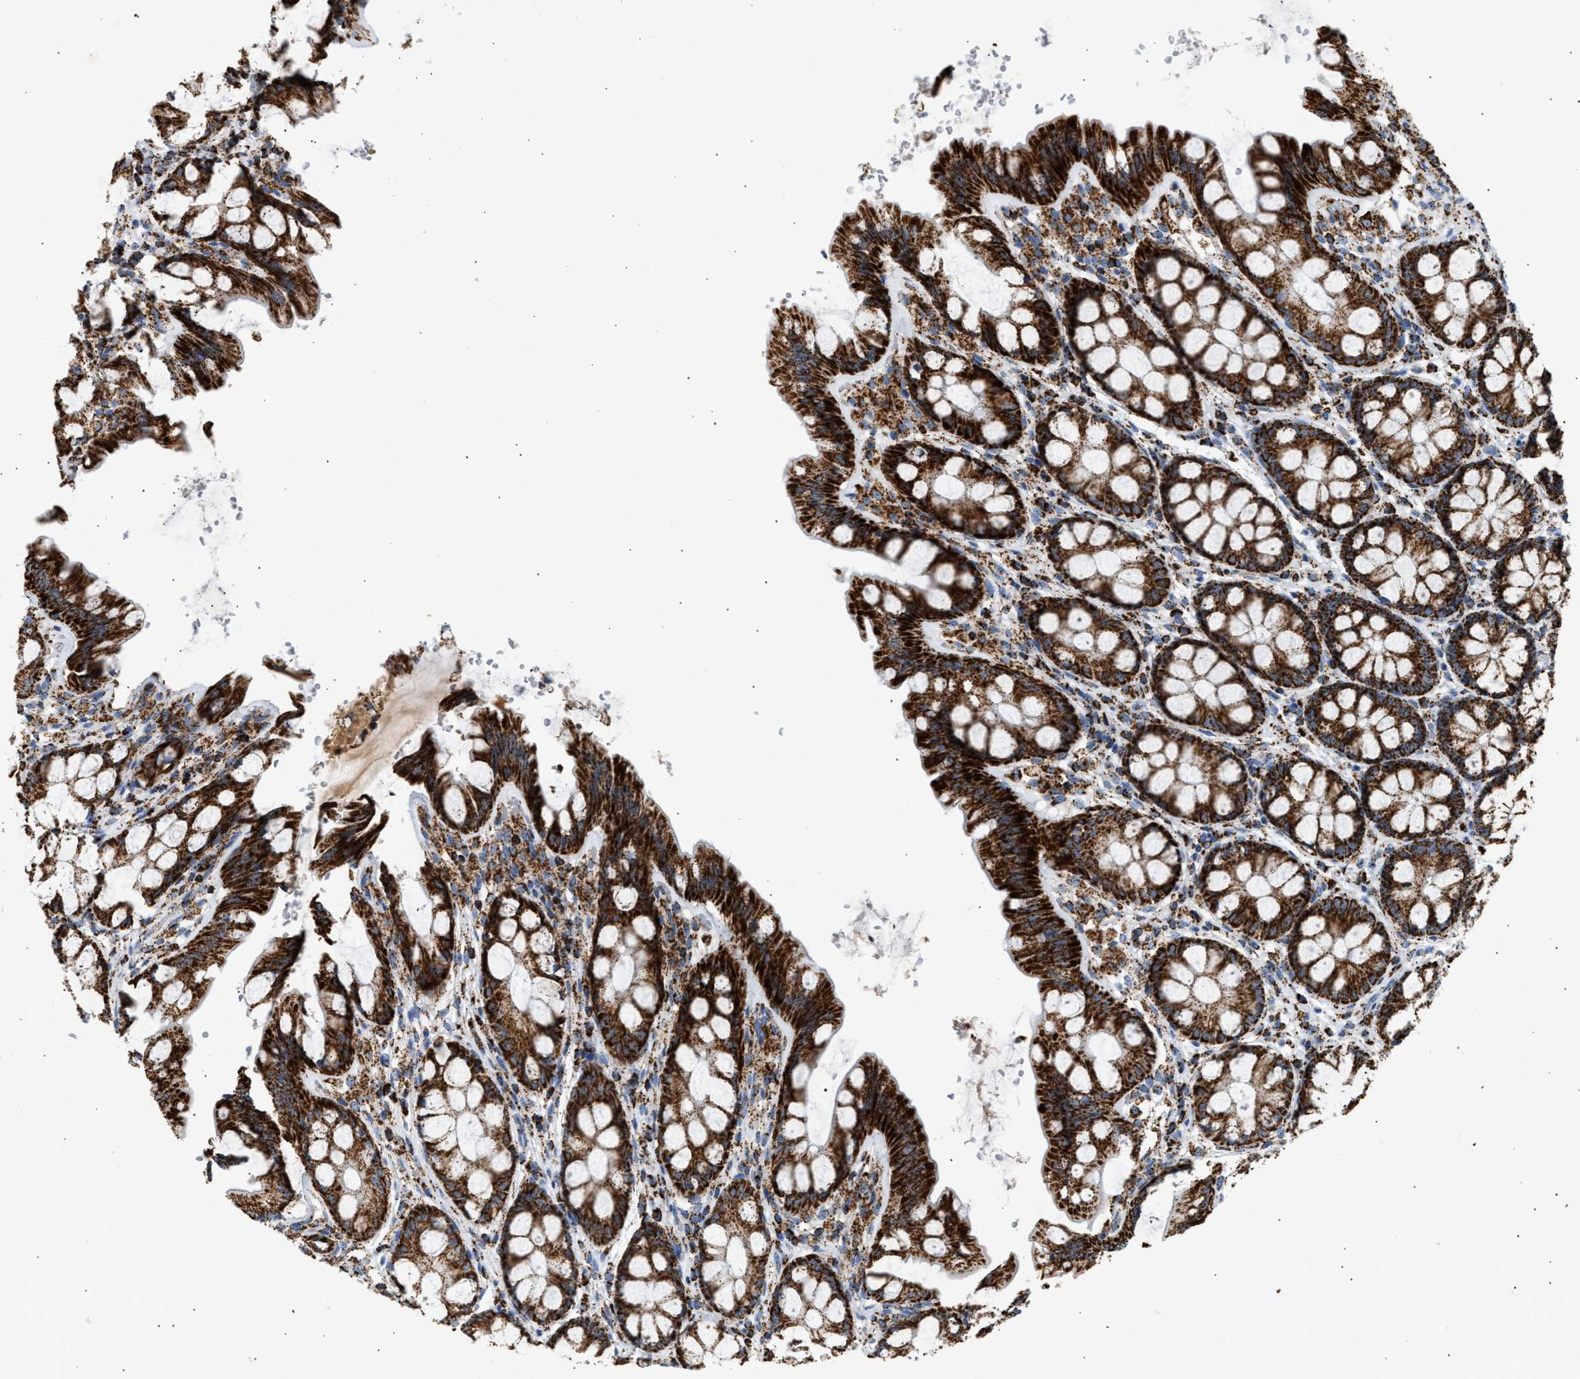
{"staining": {"intensity": "moderate", "quantity": ">75%", "location": "cytoplasmic/membranous"}, "tissue": "colon", "cell_type": "Endothelial cells", "image_type": "normal", "snomed": [{"axis": "morphology", "description": "Normal tissue, NOS"}, {"axis": "topography", "description": "Colon"}], "caption": "This micrograph shows IHC staining of benign colon, with medium moderate cytoplasmic/membranous positivity in approximately >75% of endothelial cells.", "gene": "OGDH", "patient": {"sex": "male", "age": 47}}